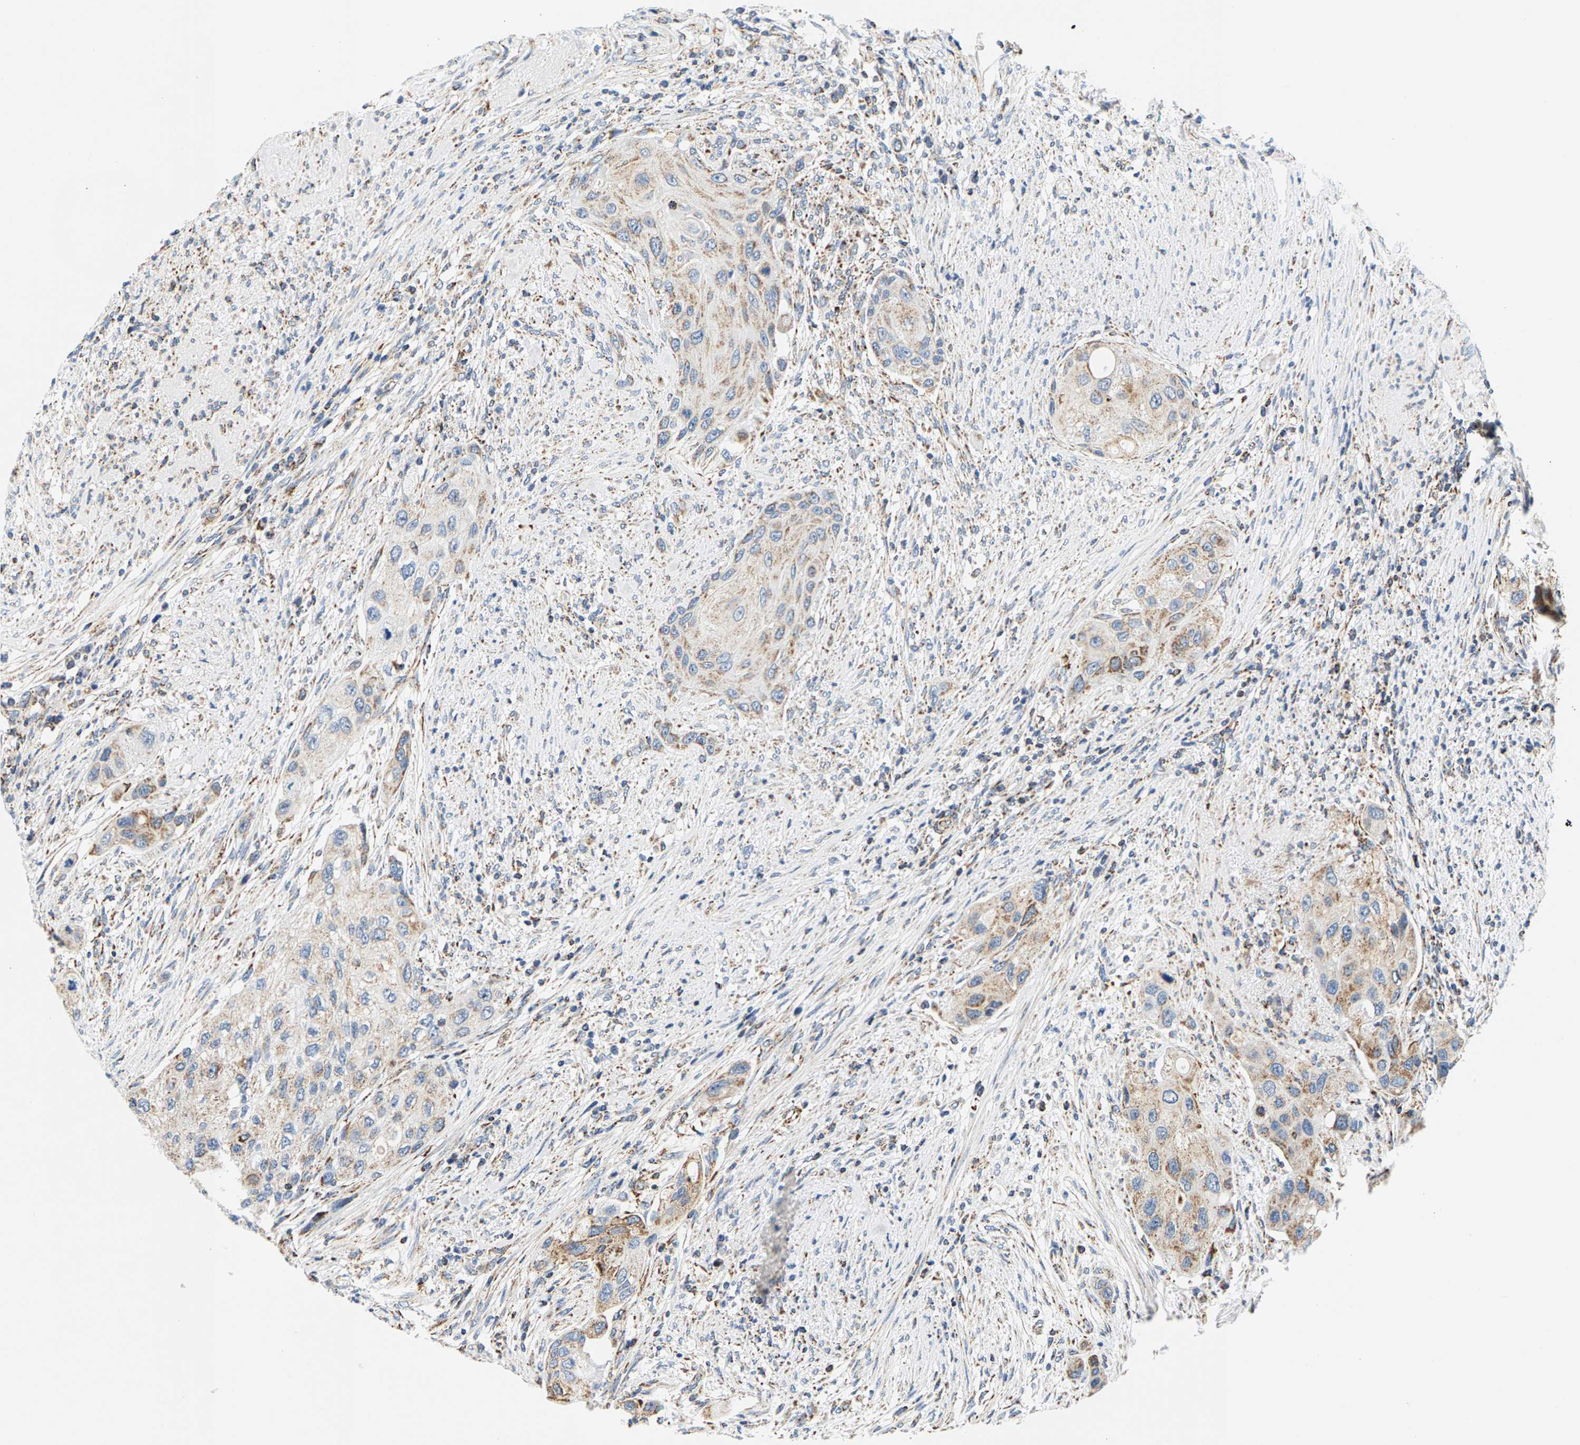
{"staining": {"intensity": "moderate", "quantity": ">75%", "location": "cytoplasmic/membranous"}, "tissue": "urothelial cancer", "cell_type": "Tumor cells", "image_type": "cancer", "snomed": [{"axis": "morphology", "description": "Urothelial carcinoma, High grade"}, {"axis": "topography", "description": "Urinary bladder"}], "caption": "A histopathology image of urothelial cancer stained for a protein reveals moderate cytoplasmic/membranous brown staining in tumor cells.", "gene": "PDE1A", "patient": {"sex": "female", "age": 56}}